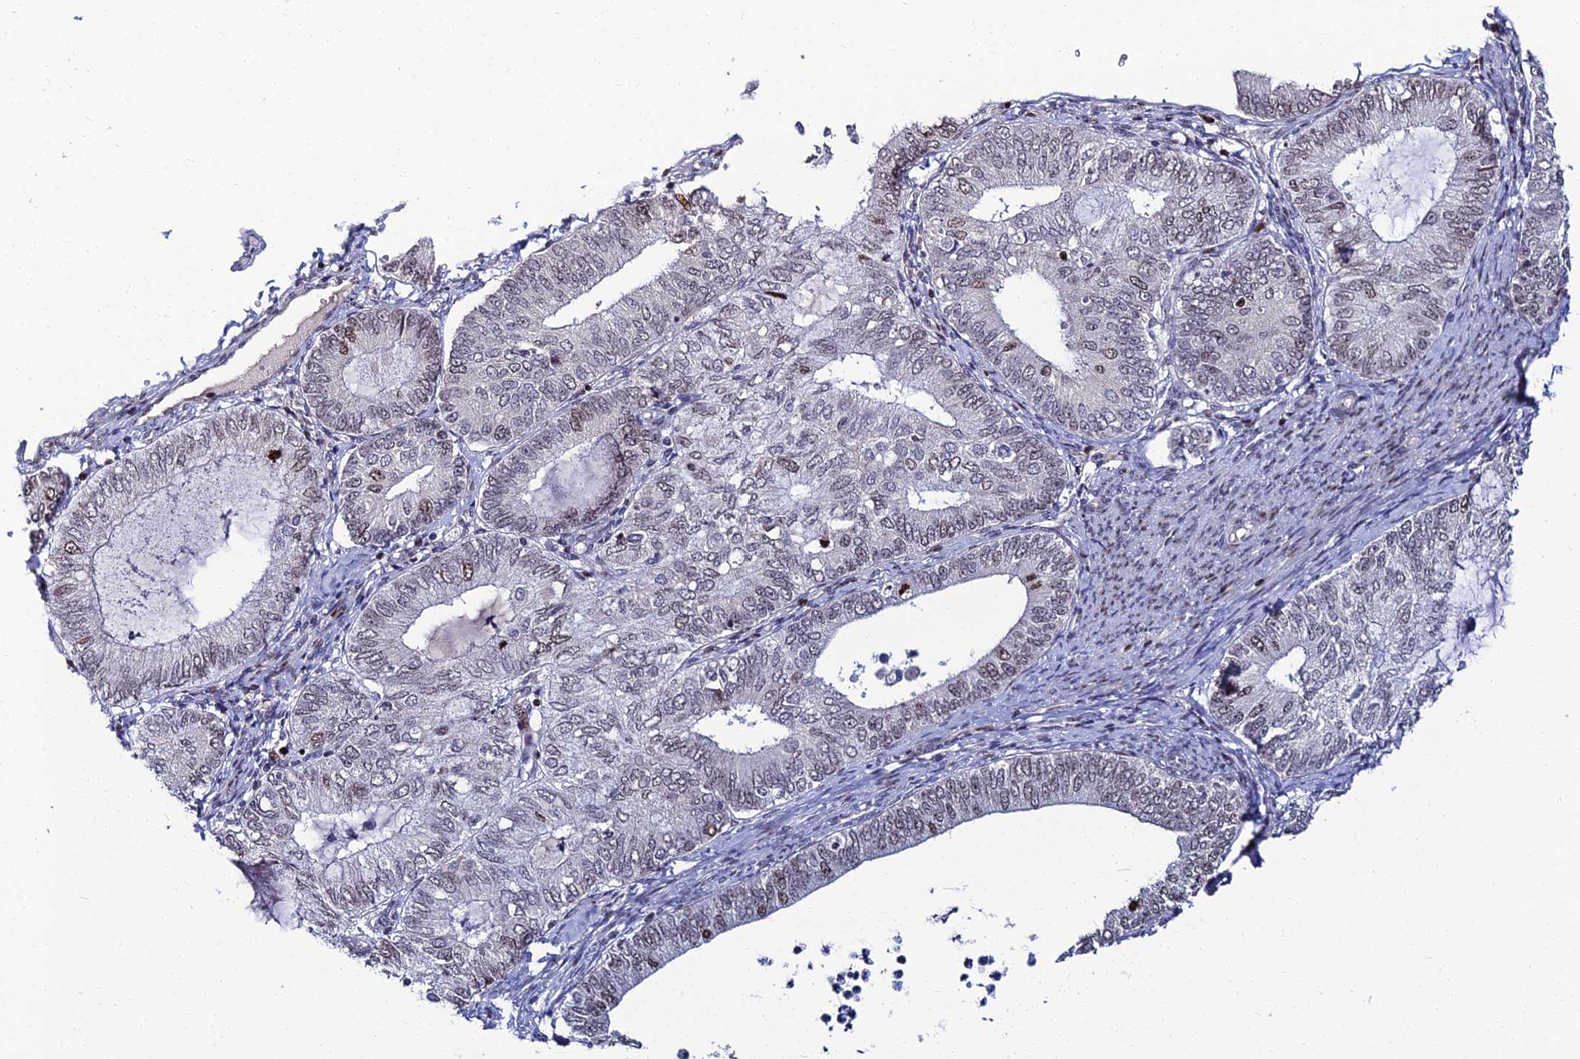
{"staining": {"intensity": "weak", "quantity": "<25%", "location": "nuclear"}, "tissue": "endometrial cancer", "cell_type": "Tumor cells", "image_type": "cancer", "snomed": [{"axis": "morphology", "description": "Adenocarcinoma, NOS"}, {"axis": "topography", "description": "Endometrium"}], "caption": "Tumor cells show no significant protein expression in adenocarcinoma (endometrial).", "gene": "TAF9B", "patient": {"sex": "female", "age": 68}}